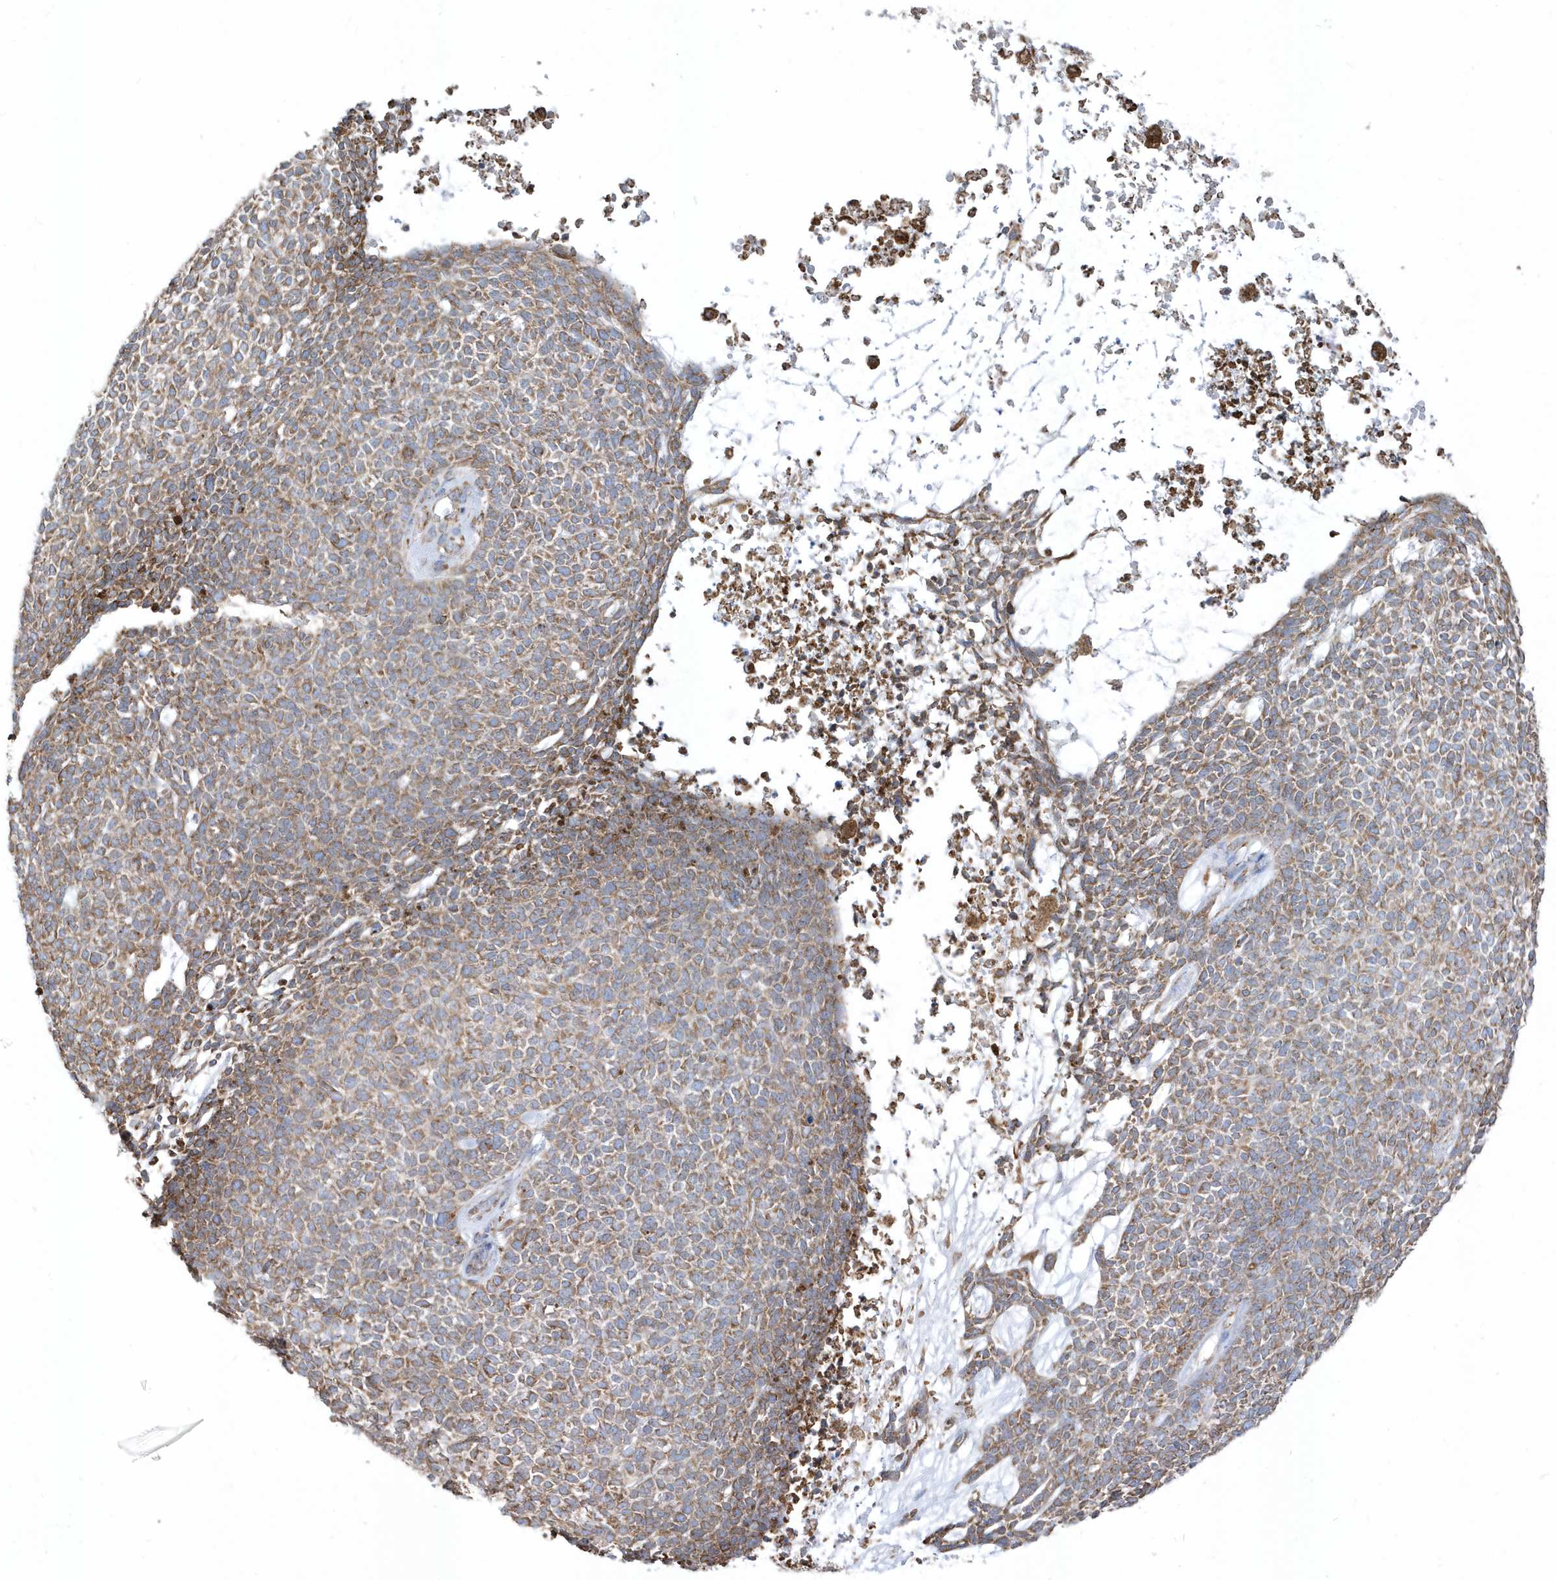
{"staining": {"intensity": "moderate", "quantity": ">75%", "location": "cytoplasmic/membranous"}, "tissue": "skin cancer", "cell_type": "Tumor cells", "image_type": "cancer", "snomed": [{"axis": "morphology", "description": "Basal cell carcinoma"}, {"axis": "topography", "description": "Skin"}], "caption": "Immunohistochemical staining of skin cancer (basal cell carcinoma) displays medium levels of moderate cytoplasmic/membranous staining in about >75% of tumor cells.", "gene": "PDIA6", "patient": {"sex": "female", "age": 84}}